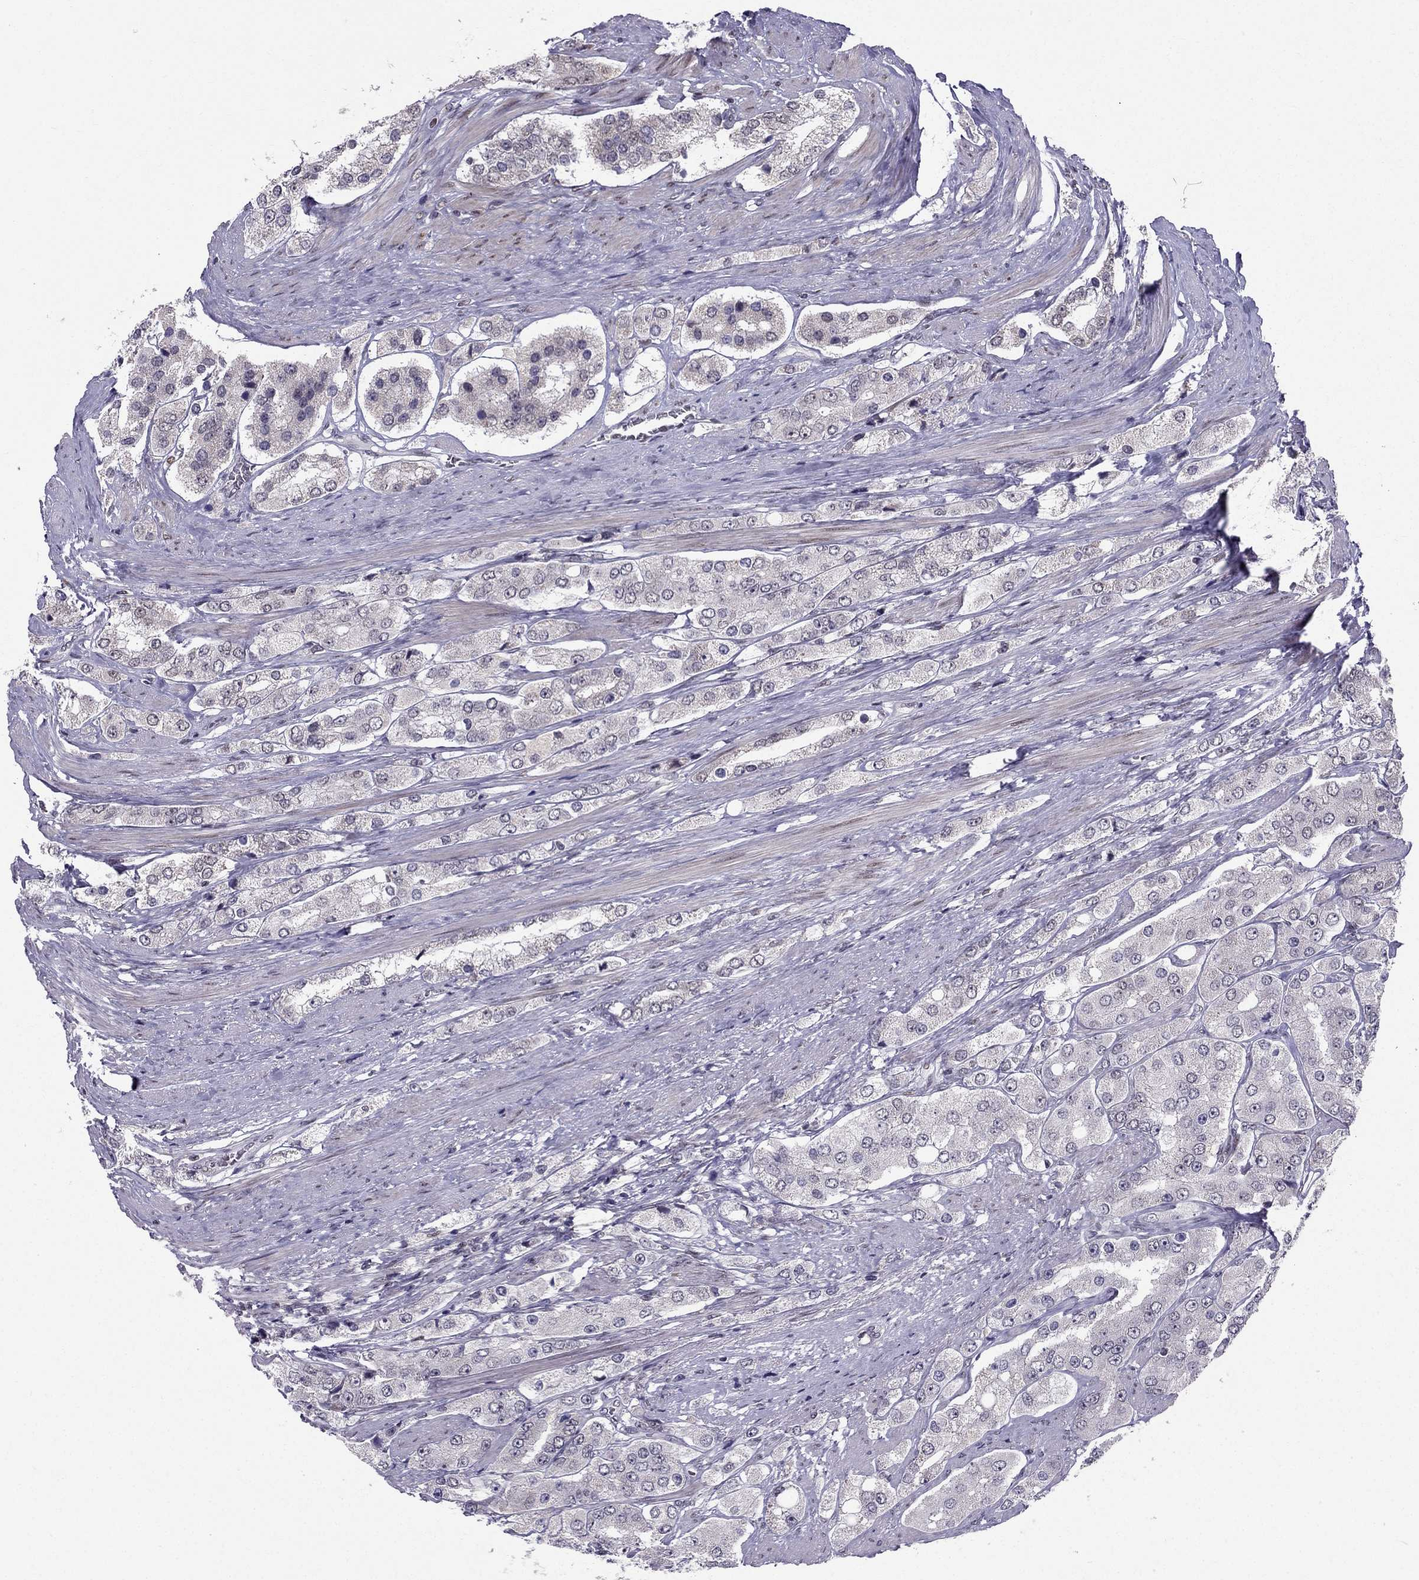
{"staining": {"intensity": "negative", "quantity": "none", "location": "none"}, "tissue": "prostate cancer", "cell_type": "Tumor cells", "image_type": "cancer", "snomed": [{"axis": "morphology", "description": "Adenocarcinoma, Low grade"}, {"axis": "topography", "description": "Prostate"}], "caption": "This micrograph is of prostate cancer stained with immunohistochemistry (IHC) to label a protein in brown with the nuclei are counter-stained blue. There is no positivity in tumor cells.", "gene": "RPRD2", "patient": {"sex": "male", "age": 69}}